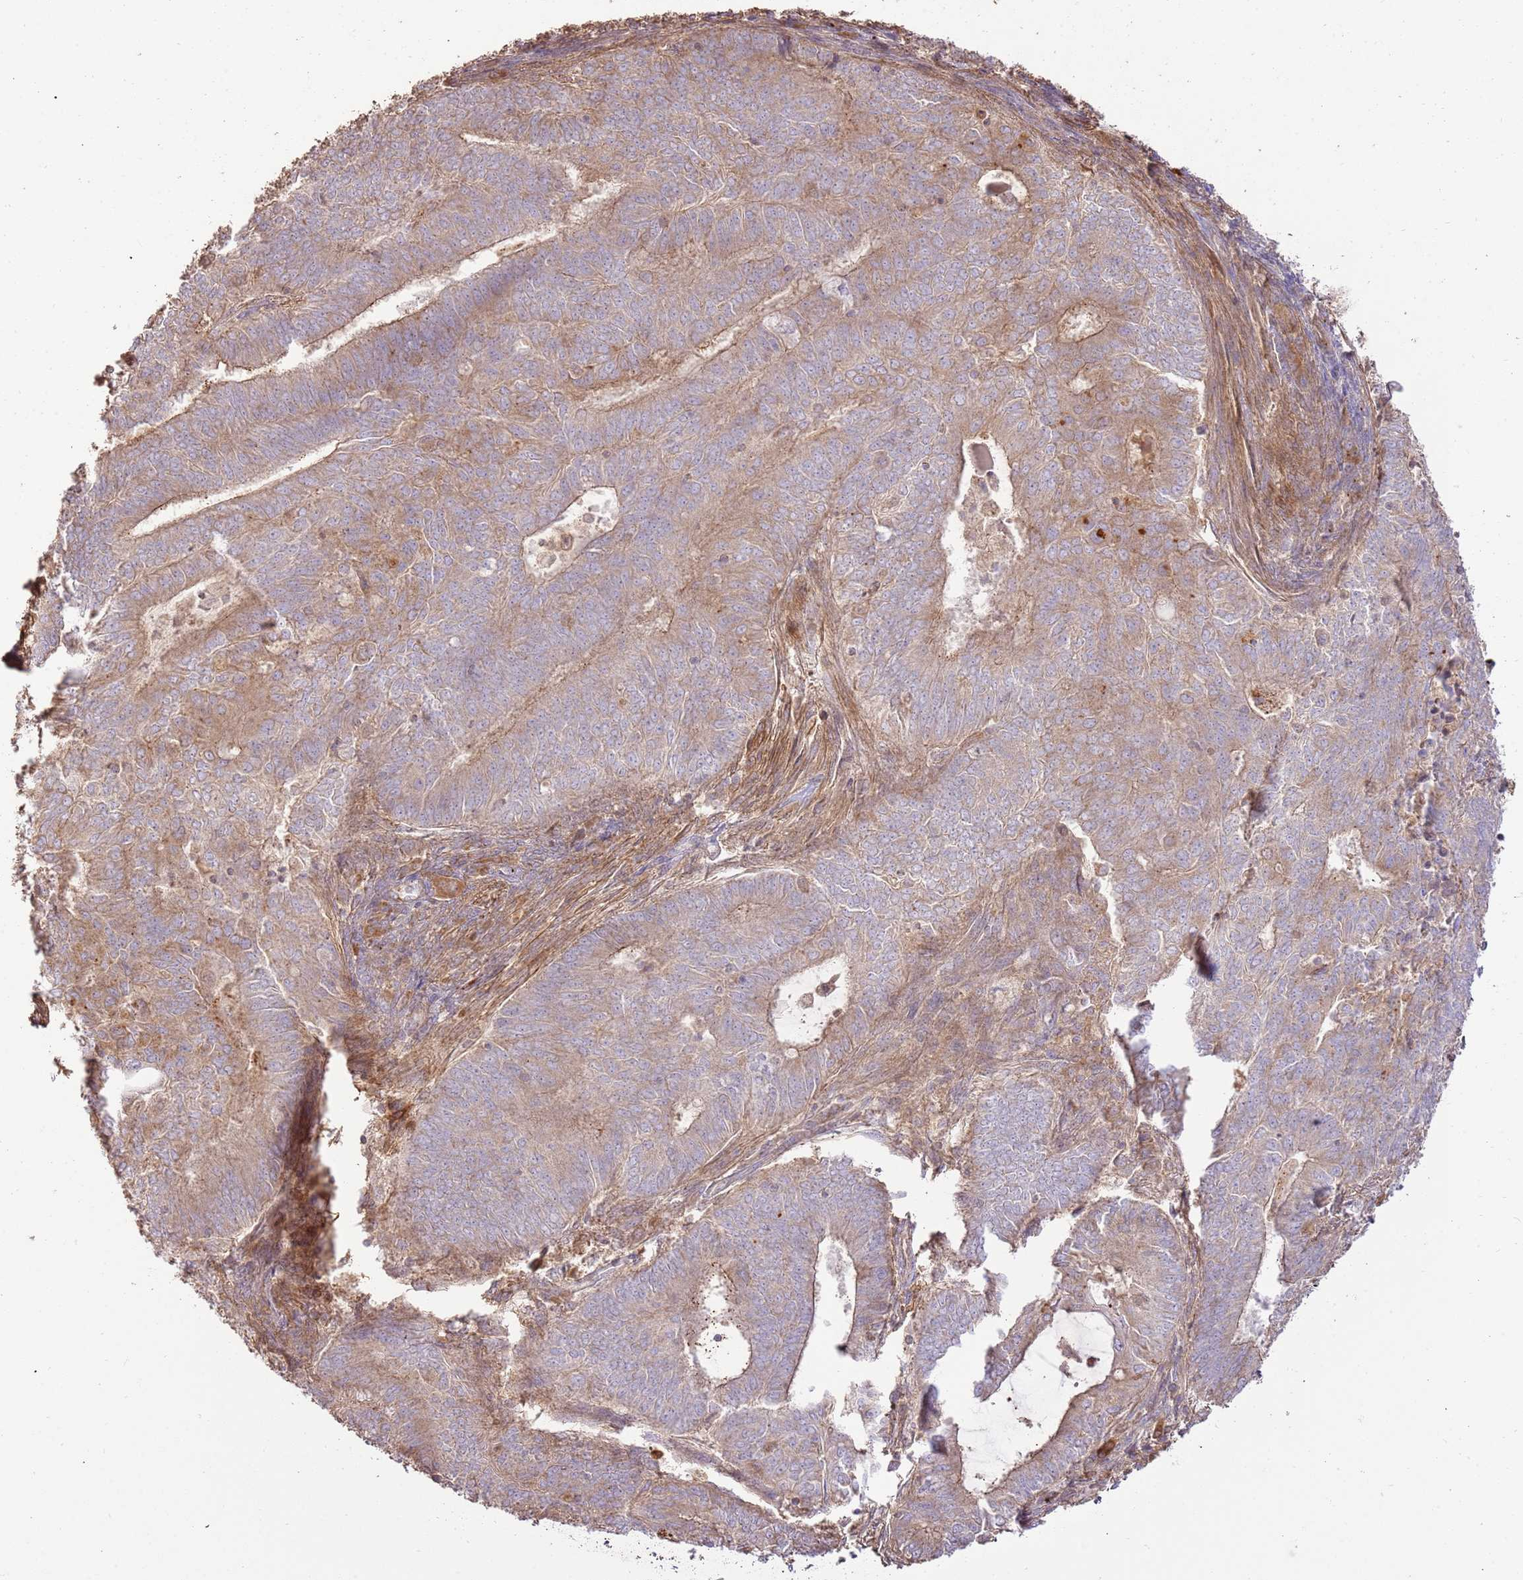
{"staining": {"intensity": "weak", "quantity": "25%-75%", "location": "cytoplasmic/membranous"}, "tissue": "endometrial cancer", "cell_type": "Tumor cells", "image_type": "cancer", "snomed": [{"axis": "morphology", "description": "Adenocarcinoma, NOS"}, {"axis": "topography", "description": "Endometrium"}], "caption": "Immunohistochemistry (DAB (3,3'-diaminobenzidine)) staining of human endometrial cancer (adenocarcinoma) demonstrates weak cytoplasmic/membranous protein positivity in about 25%-75% of tumor cells.", "gene": "CEP55", "patient": {"sex": "female", "age": 62}}